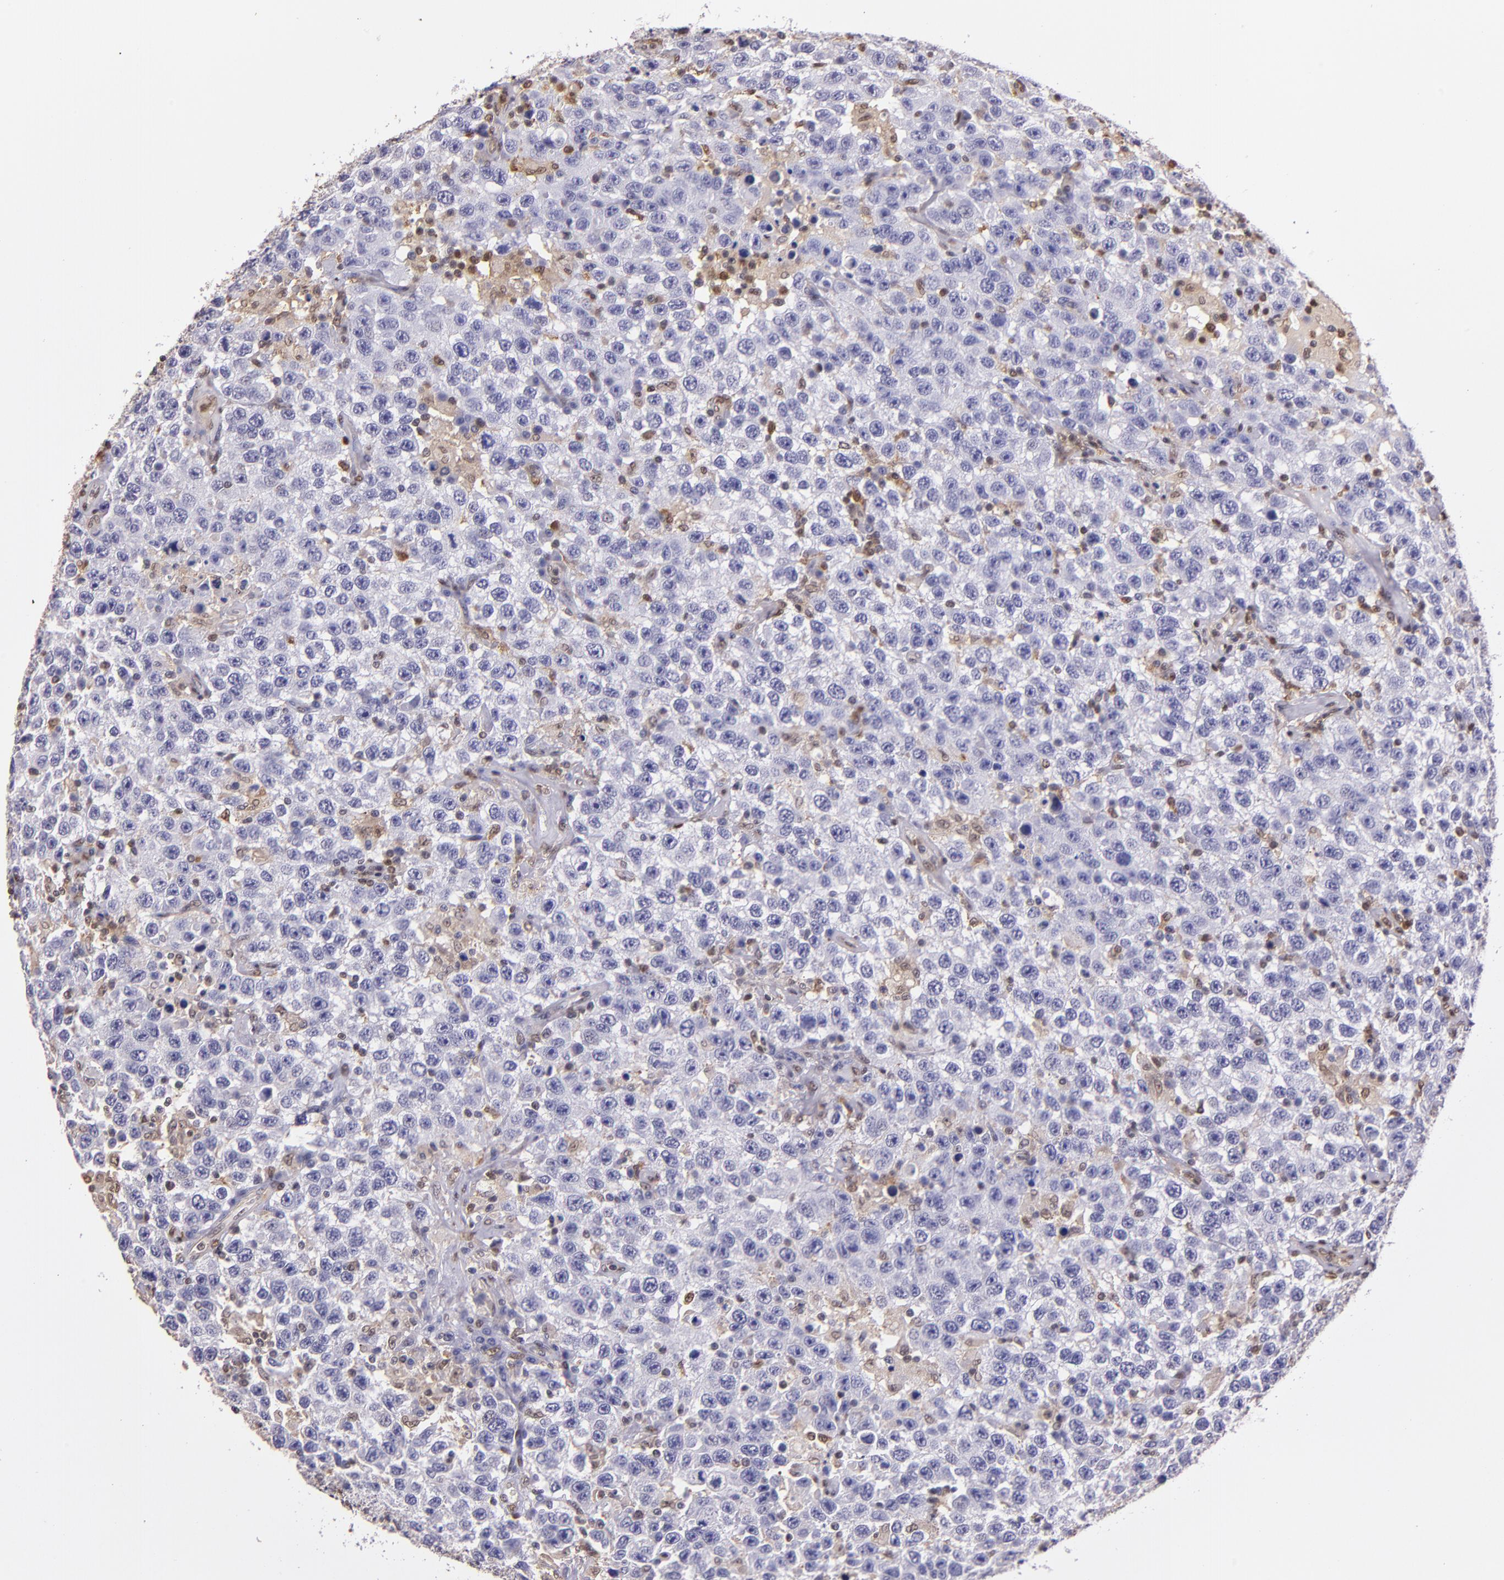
{"staining": {"intensity": "negative", "quantity": "none", "location": "none"}, "tissue": "testis cancer", "cell_type": "Tumor cells", "image_type": "cancer", "snomed": [{"axis": "morphology", "description": "Seminoma, NOS"}, {"axis": "topography", "description": "Testis"}], "caption": "A histopathology image of human testis cancer is negative for staining in tumor cells.", "gene": "STAT6", "patient": {"sex": "male", "age": 41}}